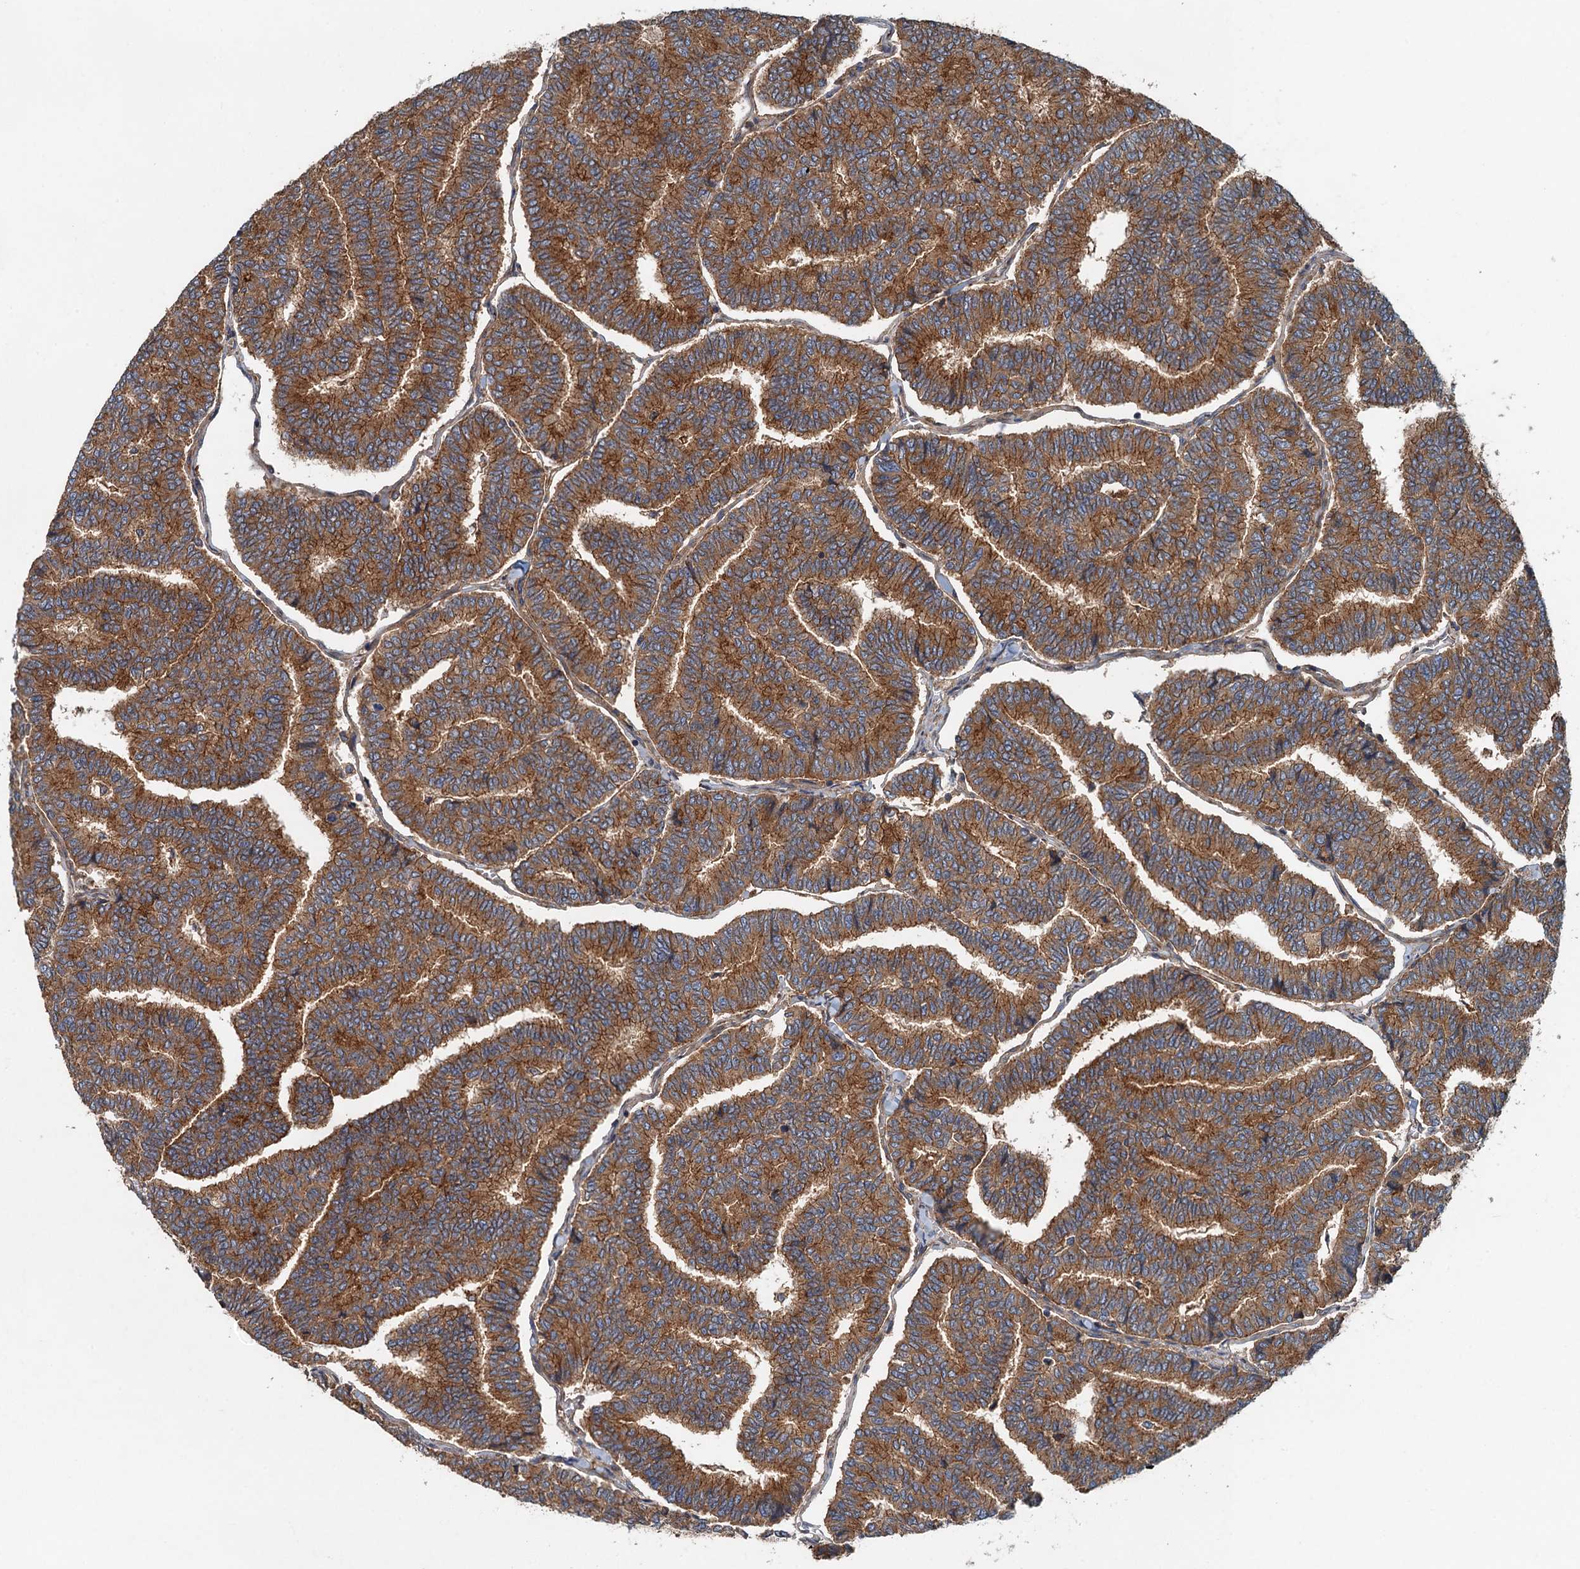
{"staining": {"intensity": "strong", "quantity": ">75%", "location": "cytoplasmic/membranous"}, "tissue": "thyroid cancer", "cell_type": "Tumor cells", "image_type": "cancer", "snomed": [{"axis": "morphology", "description": "Papillary adenocarcinoma, NOS"}, {"axis": "topography", "description": "Thyroid gland"}], "caption": "There is high levels of strong cytoplasmic/membranous staining in tumor cells of thyroid cancer, as demonstrated by immunohistochemical staining (brown color).", "gene": "COG3", "patient": {"sex": "female", "age": 35}}